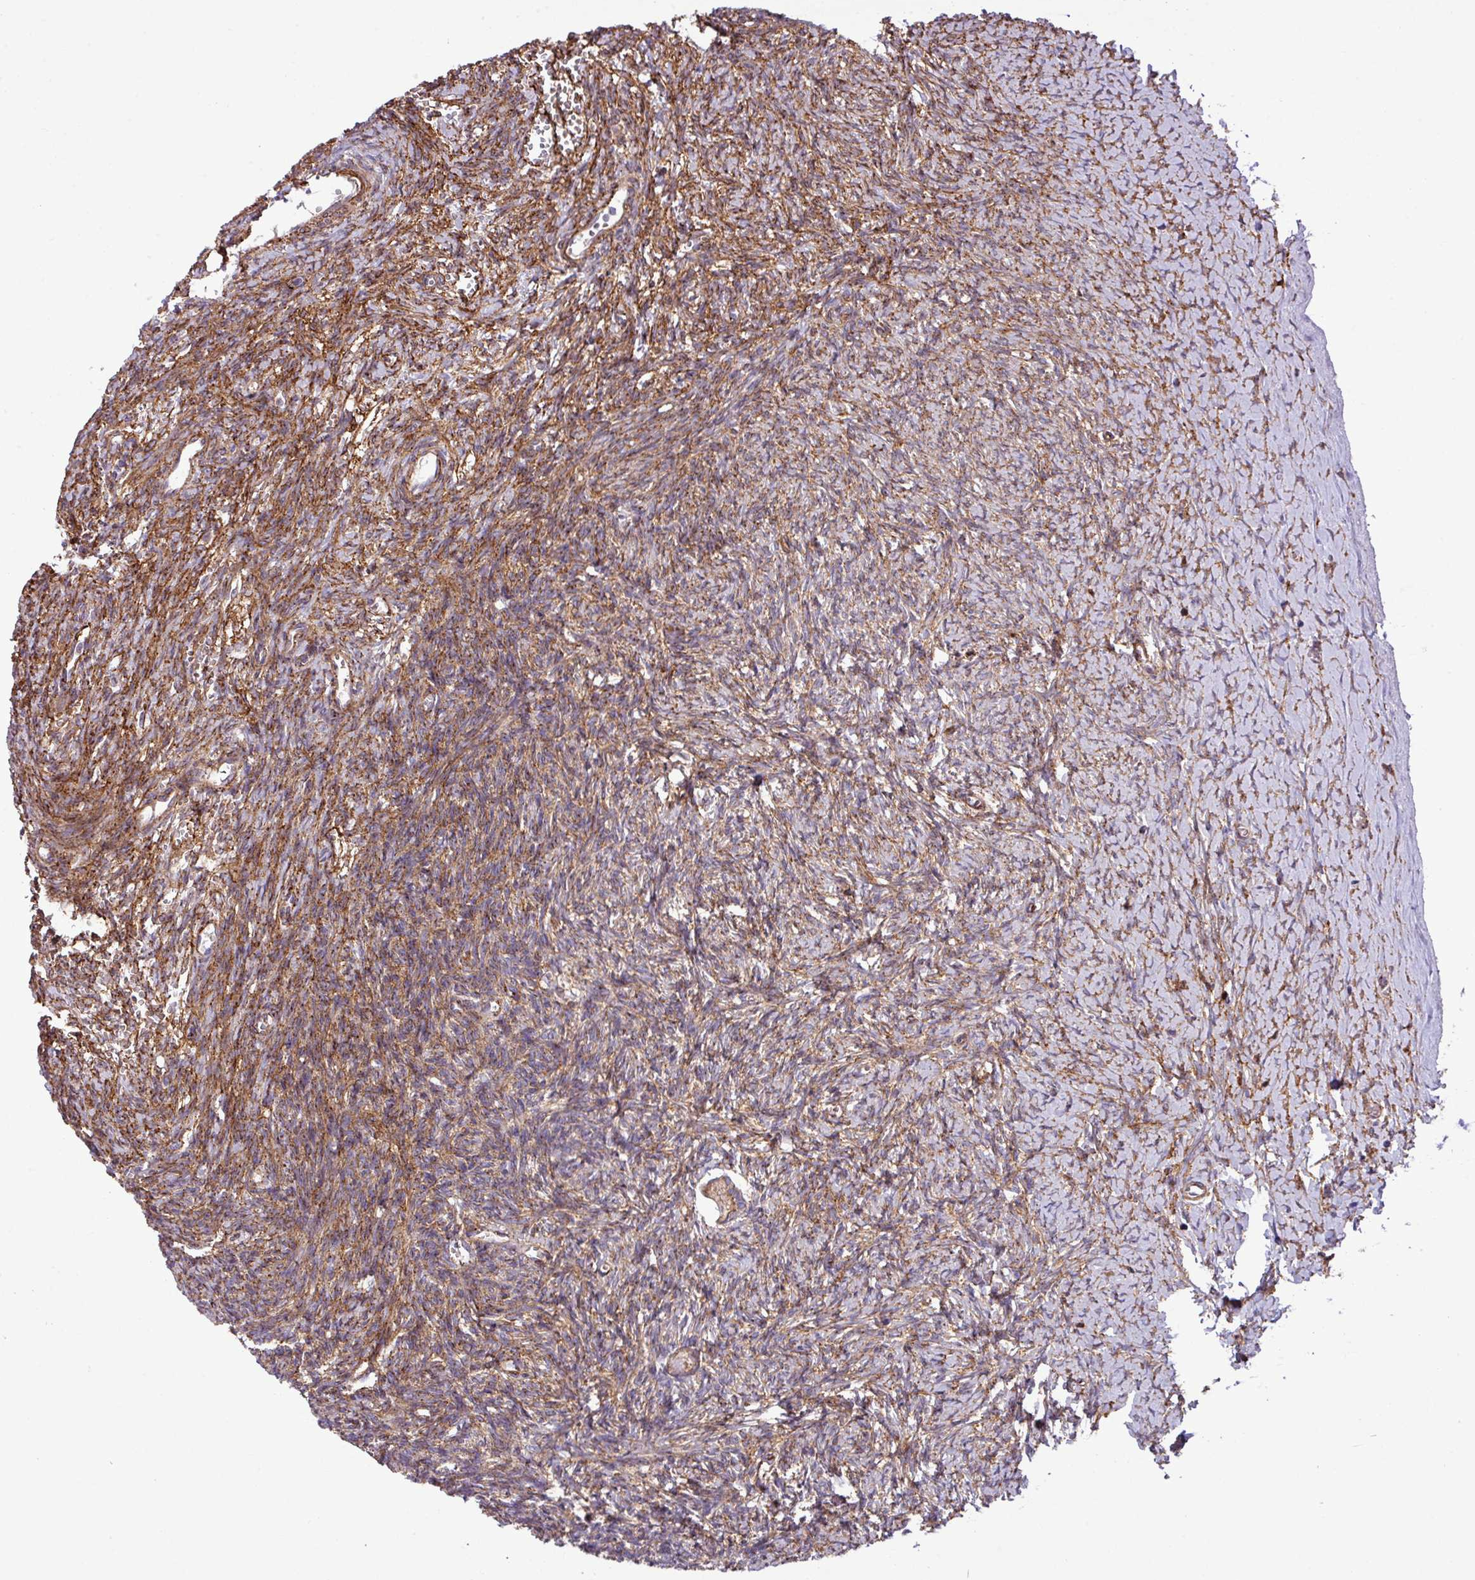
{"staining": {"intensity": "moderate", "quantity": ">75%", "location": "cytoplasmic/membranous"}, "tissue": "ovary", "cell_type": "Follicle cells", "image_type": "normal", "snomed": [{"axis": "morphology", "description": "Normal tissue, NOS"}, {"axis": "topography", "description": "Ovary"}], "caption": "High-power microscopy captured an IHC histopathology image of normal ovary, revealing moderate cytoplasmic/membranous staining in about >75% of follicle cells.", "gene": "FAM47E", "patient": {"sex": "female", "age": 39}}